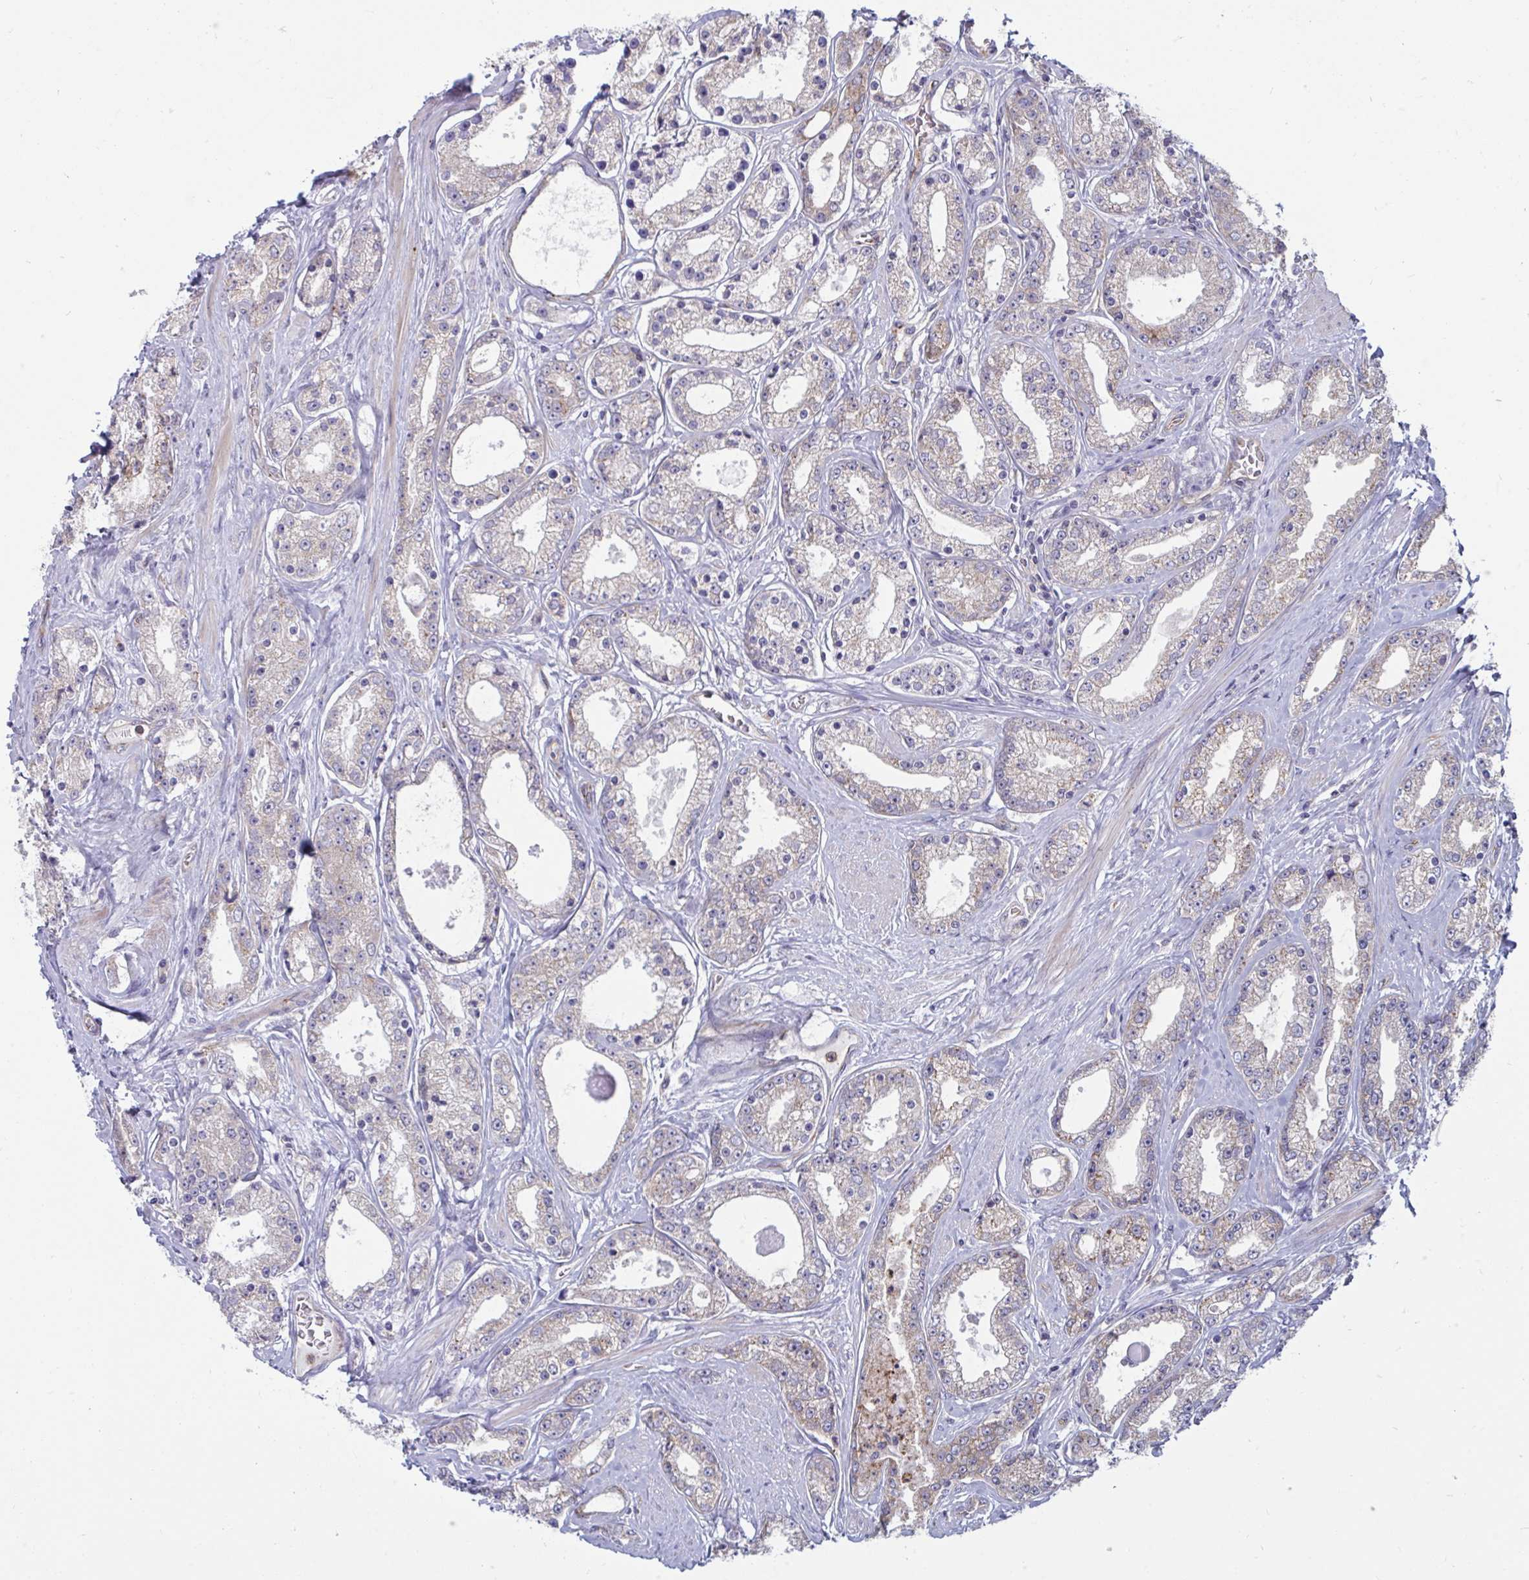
{"staining": {"intensity": "moderate", "quantity": "<25%", "location": "cytoplasmic/membranous"}, "tissue": "prostate cancer", "cell_type": "Tumor cells", "image_type": "cancer", "snomed": [{"axis": "morphology", "description": "Adenocarcinoma, High grade"}, {"axis": "topography", "description": "Prostate"}], "caption": "Immunohistochemical staining of human high-grade adenocarcinoma (prostate) demonstrates low levels of moderate cytoplasmic/membranous protein positivity in approximately <25% of tumor cells. Using DAB (brown) and hematoxylin (blue) stains, captured at high magnification using brightfield microscopy.", "gene": "SLC9A6", "patient": {"sex": "male", "age": 66}}